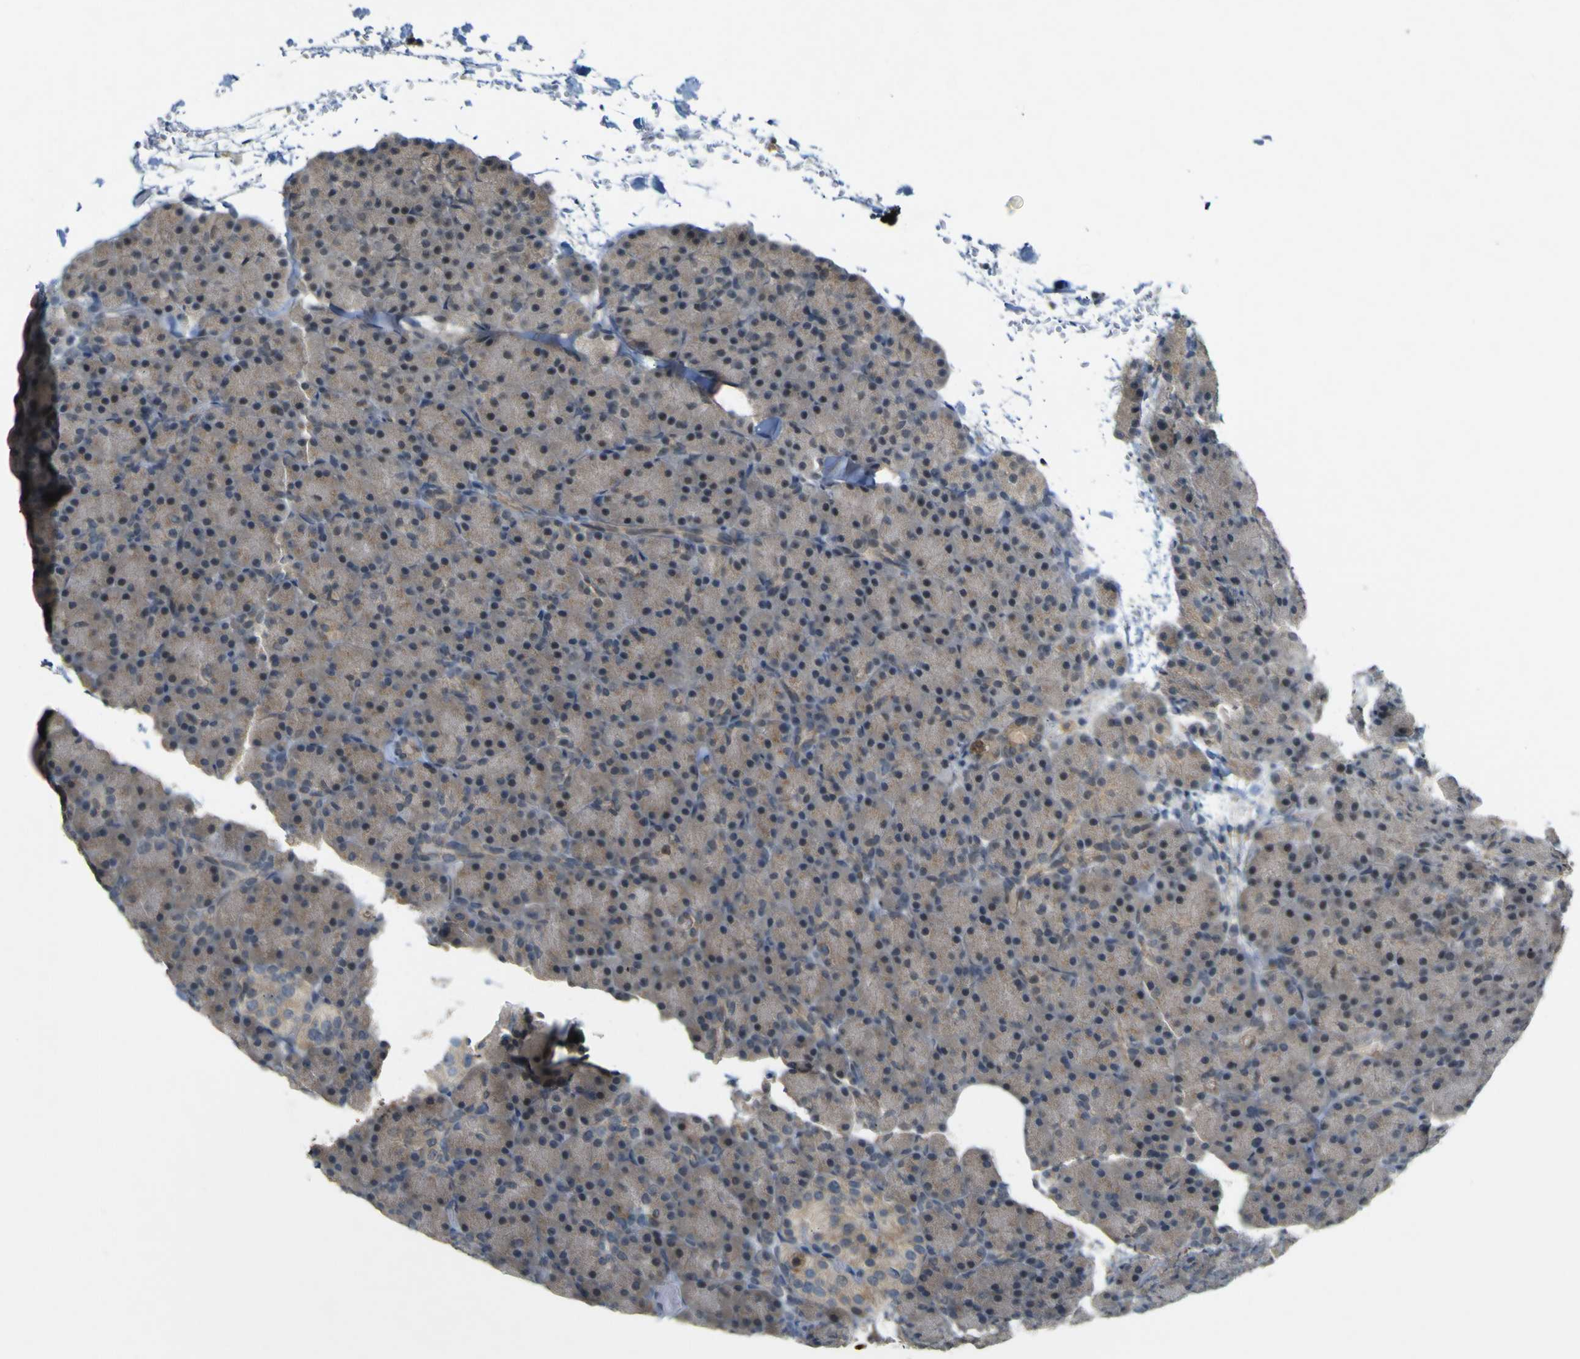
{"staining": {"intensity": "weak", "quantity": "25%-75%", "location": "cytoplasmic/membranous"}, "tissue": "pancreas", "cell_type": "Exocrine glandular cells", "image_type": "normal", "snomed": [{"axis": "morphology", "description": "Normal tissue, NOS"}, {"axis": "topography", "description": "Pancreas"}], "caption": "Immunohistochemical staining of unremarkable pancreas shows 25%-75% levels of weak cytoplasmic/membranous protein positivity in approximately 25%-75% of exocrine glandular cells.", "gene": "IGF2R", "patient": {"sex": "female", "age": 43}}